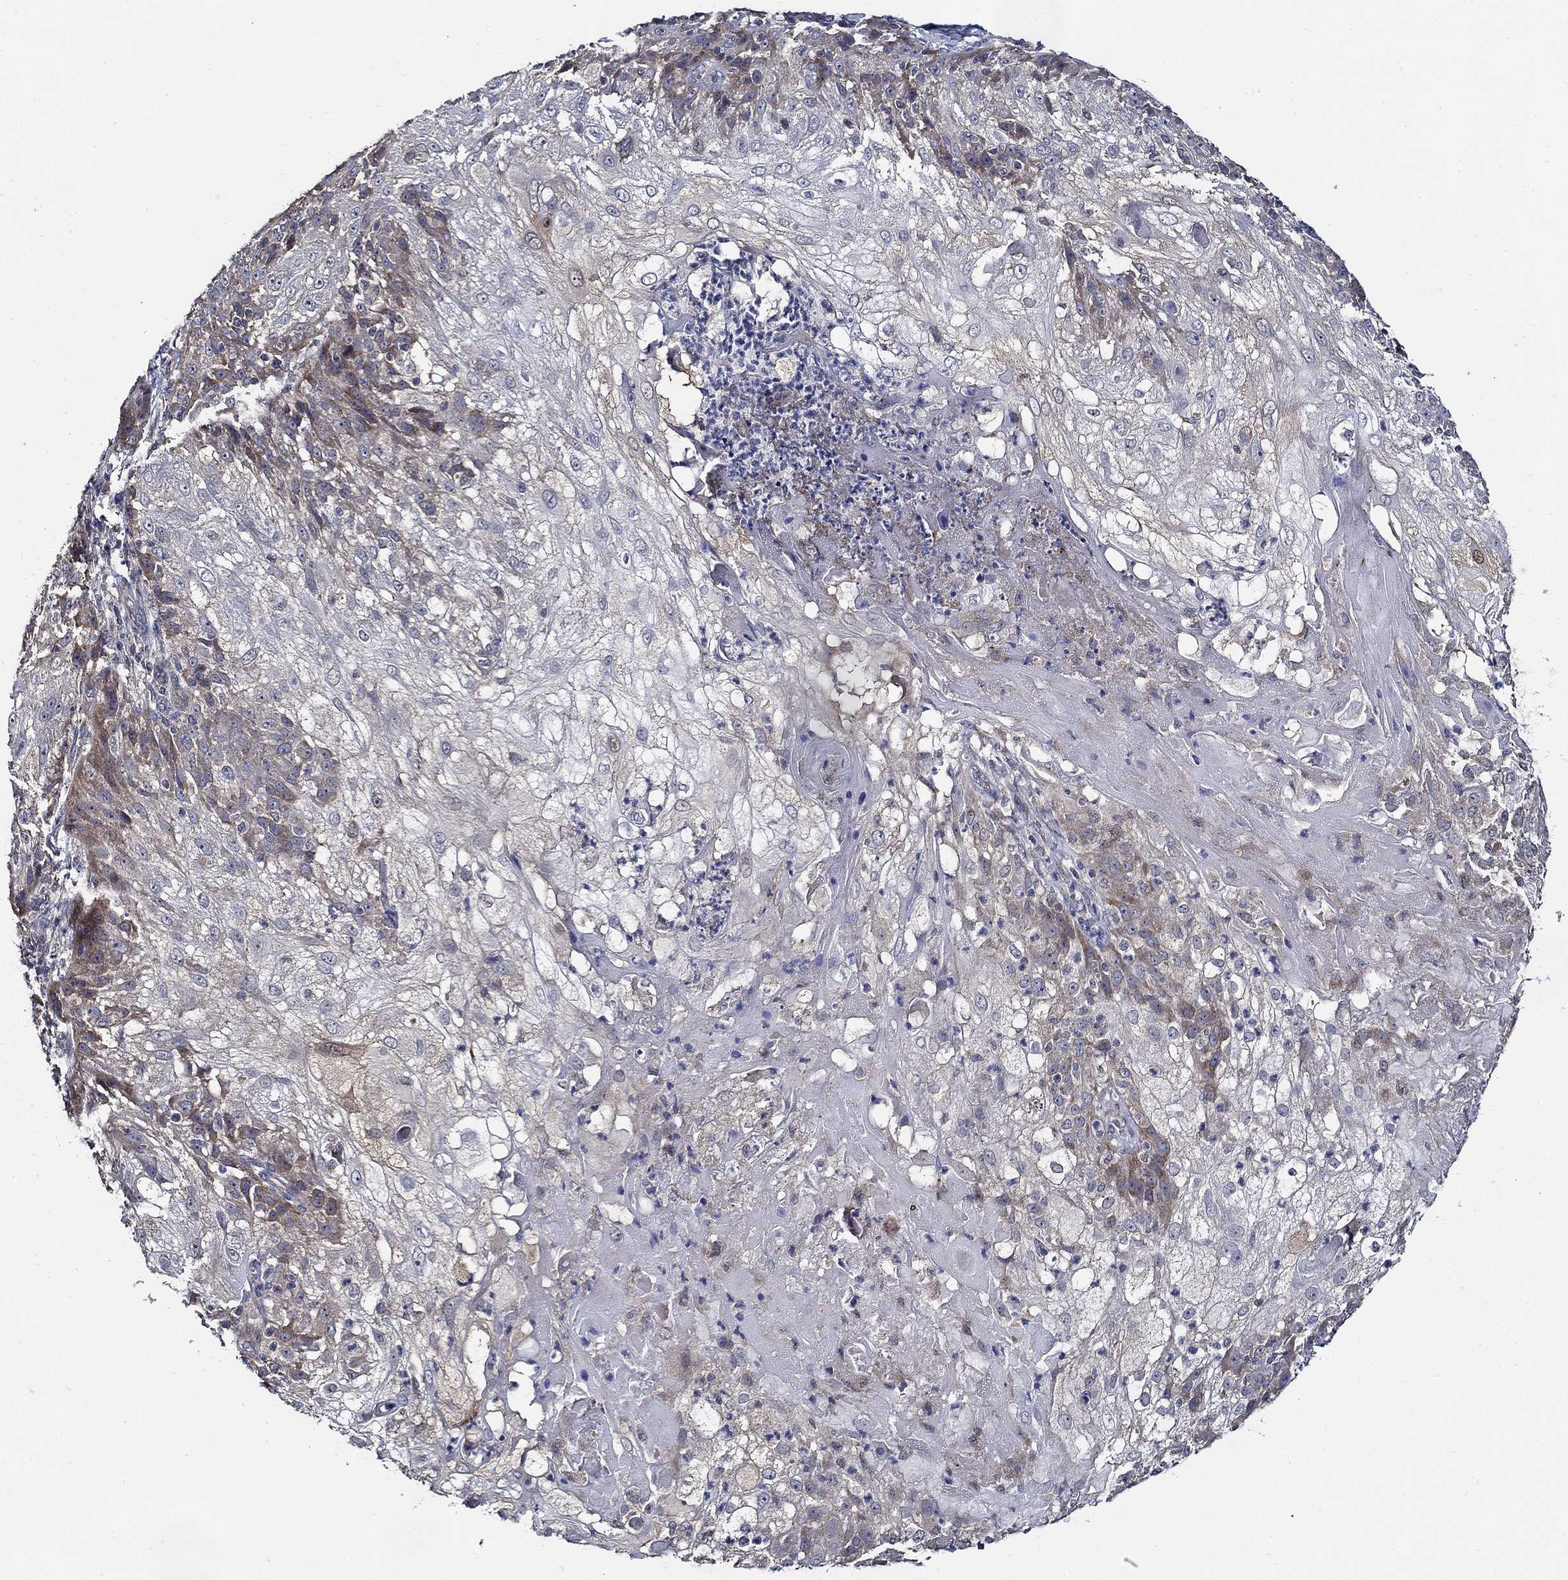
{"staining": {"intensity": "moderate", "quantity": "<25%", "location": "cytoplasmic/membranous"}, "tissue": "skin cancer", "cell_type": "Tumor cells", "image_type": "cancer", "snomed": [{"axis": "morphology", "description": "Normal tissue, NOS"}, {"axis": "morphology", "description": "Squamous cell carcinoma, NOS"}, {"axis": "topography", "description": "Skin"}], "caption": "Protein staining by immunohistochemistry (IHC) shows moderate cytoplasmic/membranous positivity in approximately <25% of tumor cells in skin cancer (squamous cell carcinoma).", "gene": "WDR53", "patient": {"sex": "female", "age": 83}}